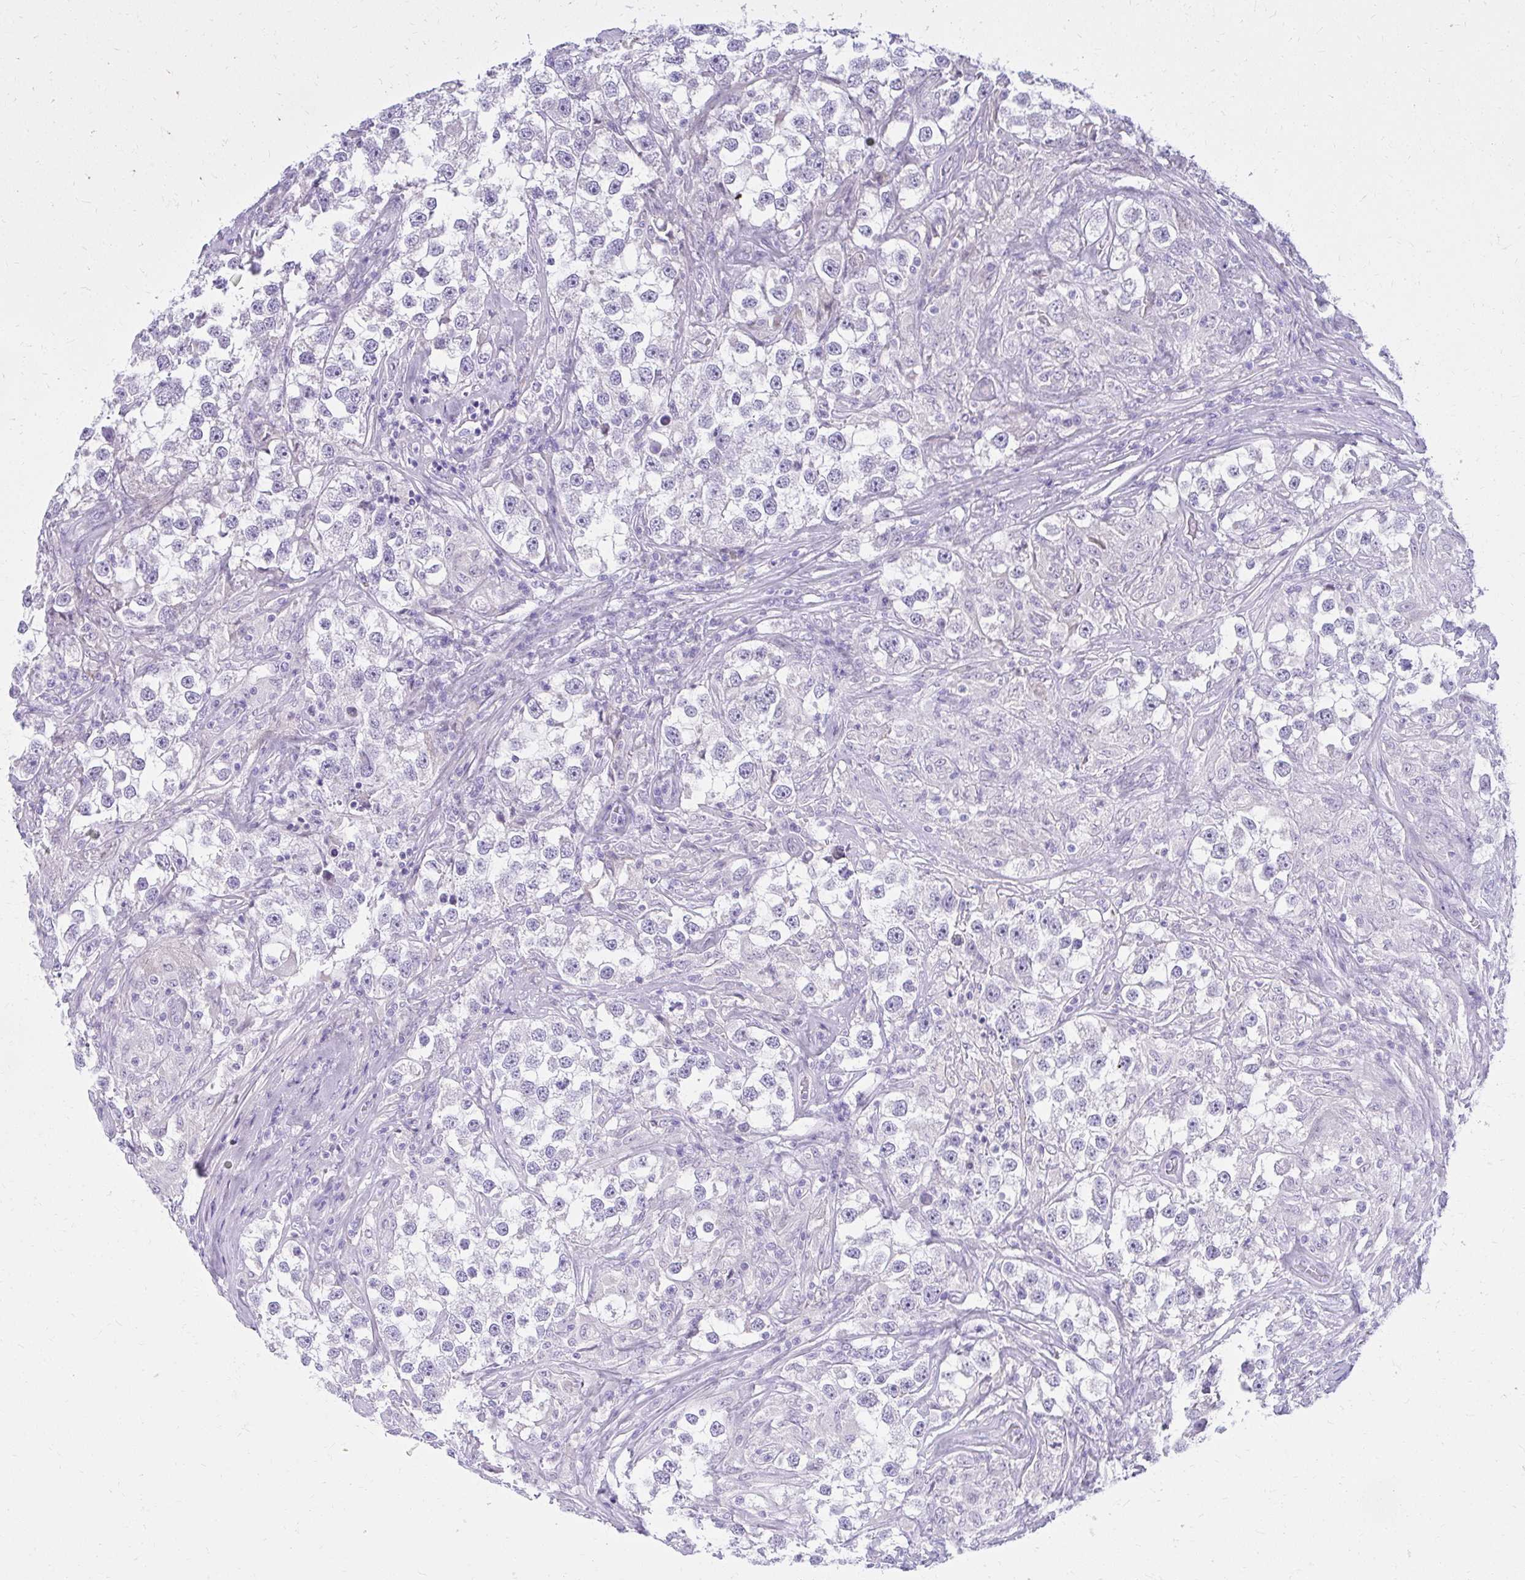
{"staining": {"intensity": "negative", "quantity": "none", "location": "none"}, "tissue": "testis cancer", "cell_type": "Tumor cells", "image_type": "cancer", "snomed": [{"axis": "morphology", "description": "Seminoma, NOS"}, {"axis": "topography", "description": "Testis"}], "caption": "High magnification brightfield microscopy of testis seminoma stained with DAB (3,3'-diaminobenzidine) (brown) and counterstained with hematoxylin (blue): tumor cells show no significant positivity.", "gene": "PRAP1", "patient": {"sex": "male", "age": 46}}